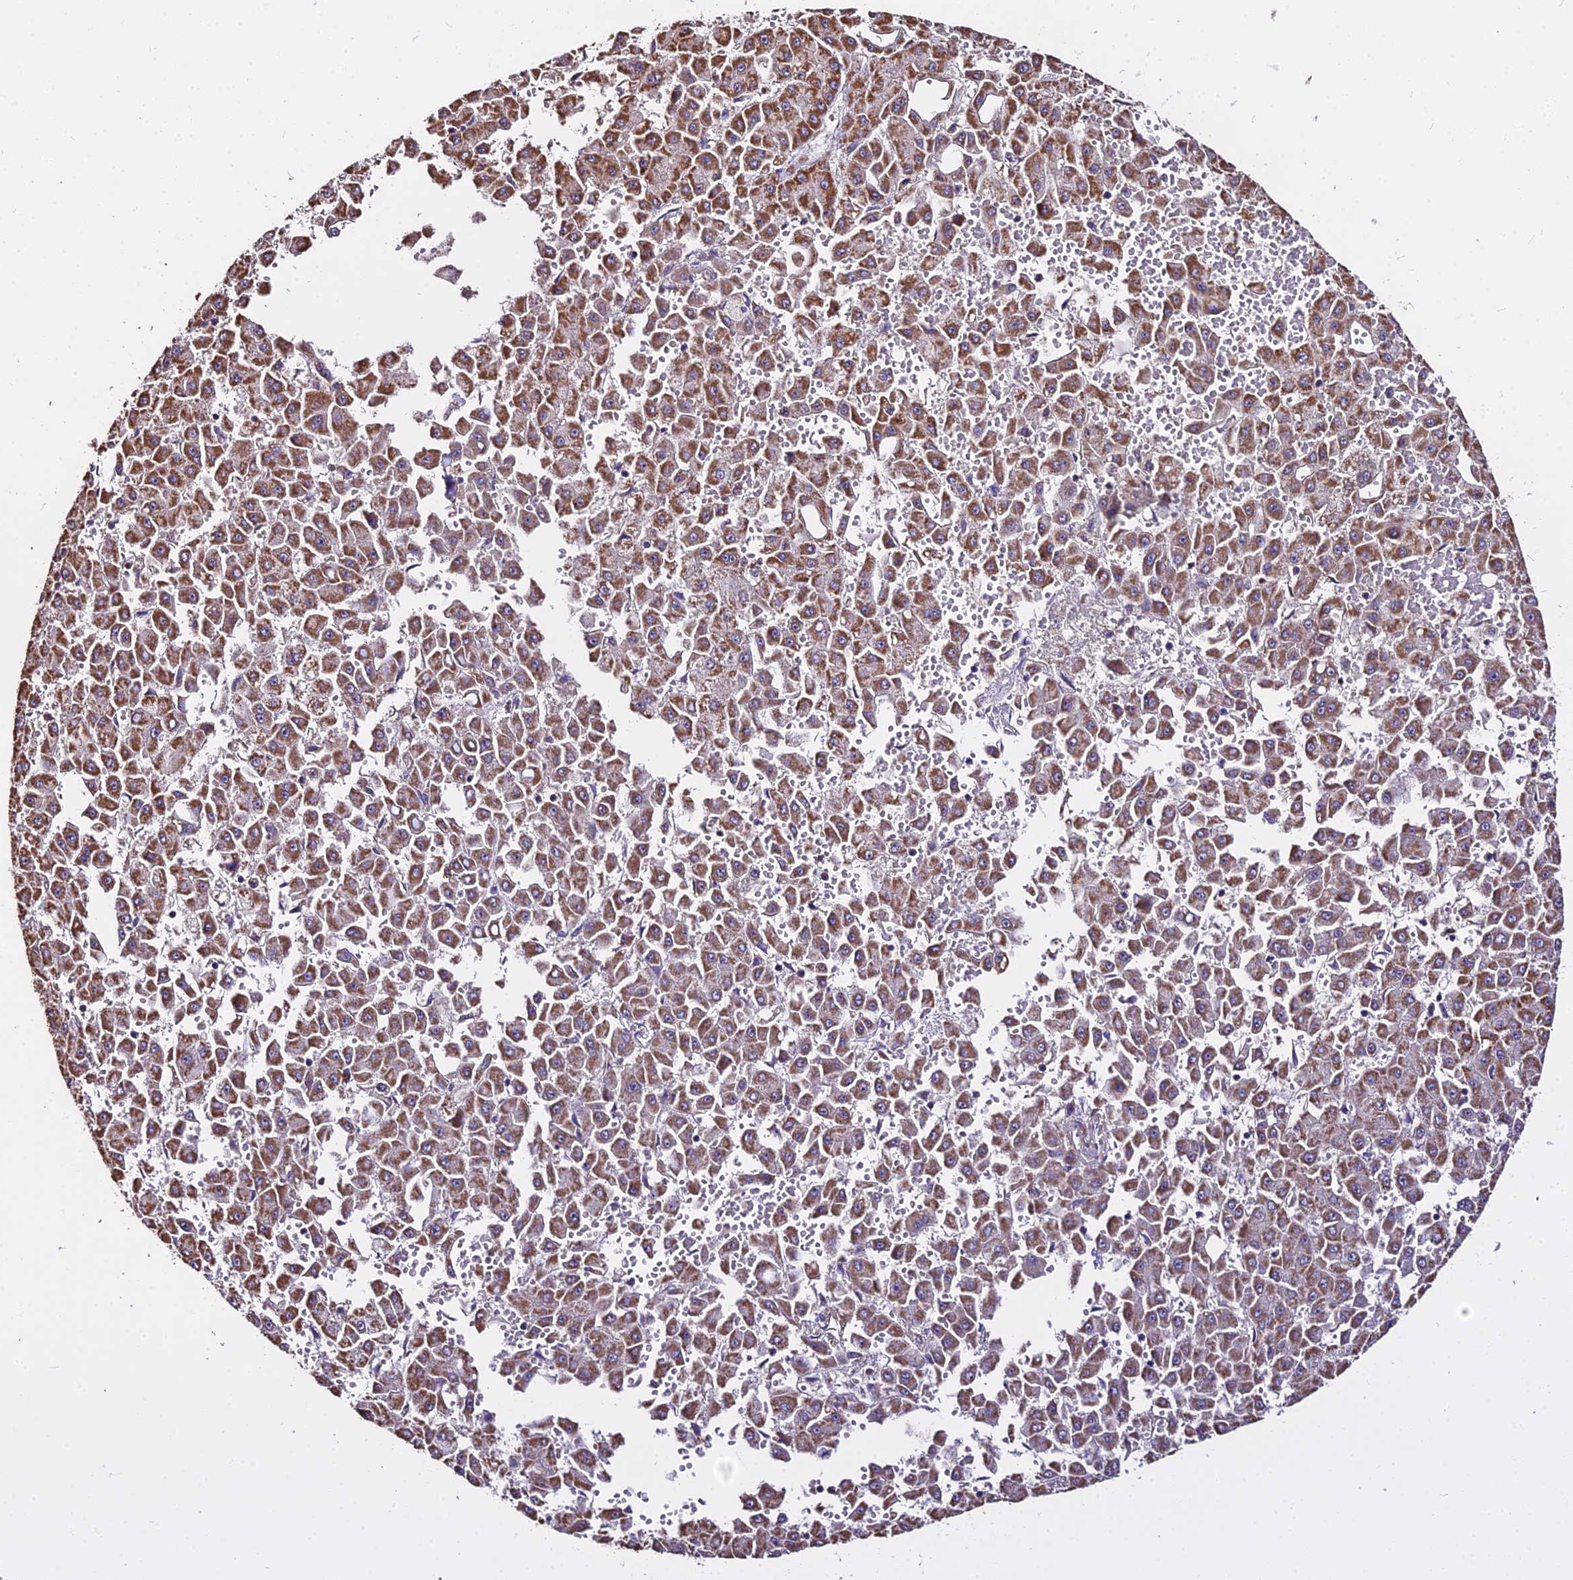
{"staining": {"intensity": "moderate", "quantity": ">75%", "location": "cytoplasmic/membranous"}, "tissue": "liver cancer", "cell_type": "Tumor cells", "image_type": "cancer", "snomed": [{"axis": "morphology", "description": "Carcinoma, Hepatocellular, NOS"}, {"axis": "topography", "description": "Liver"}], "caption": "Immunohistochemistry (DAB) staining of liver cancer (hepatocellular carcinoma) displays moderate cytoplasmic/membranous protein positivity in about >75% of tumor cells. (IHC, brightfield microscopy, high magnification).", "gene": "METTL13", "patient": {"sex": "male", "age": 47}}